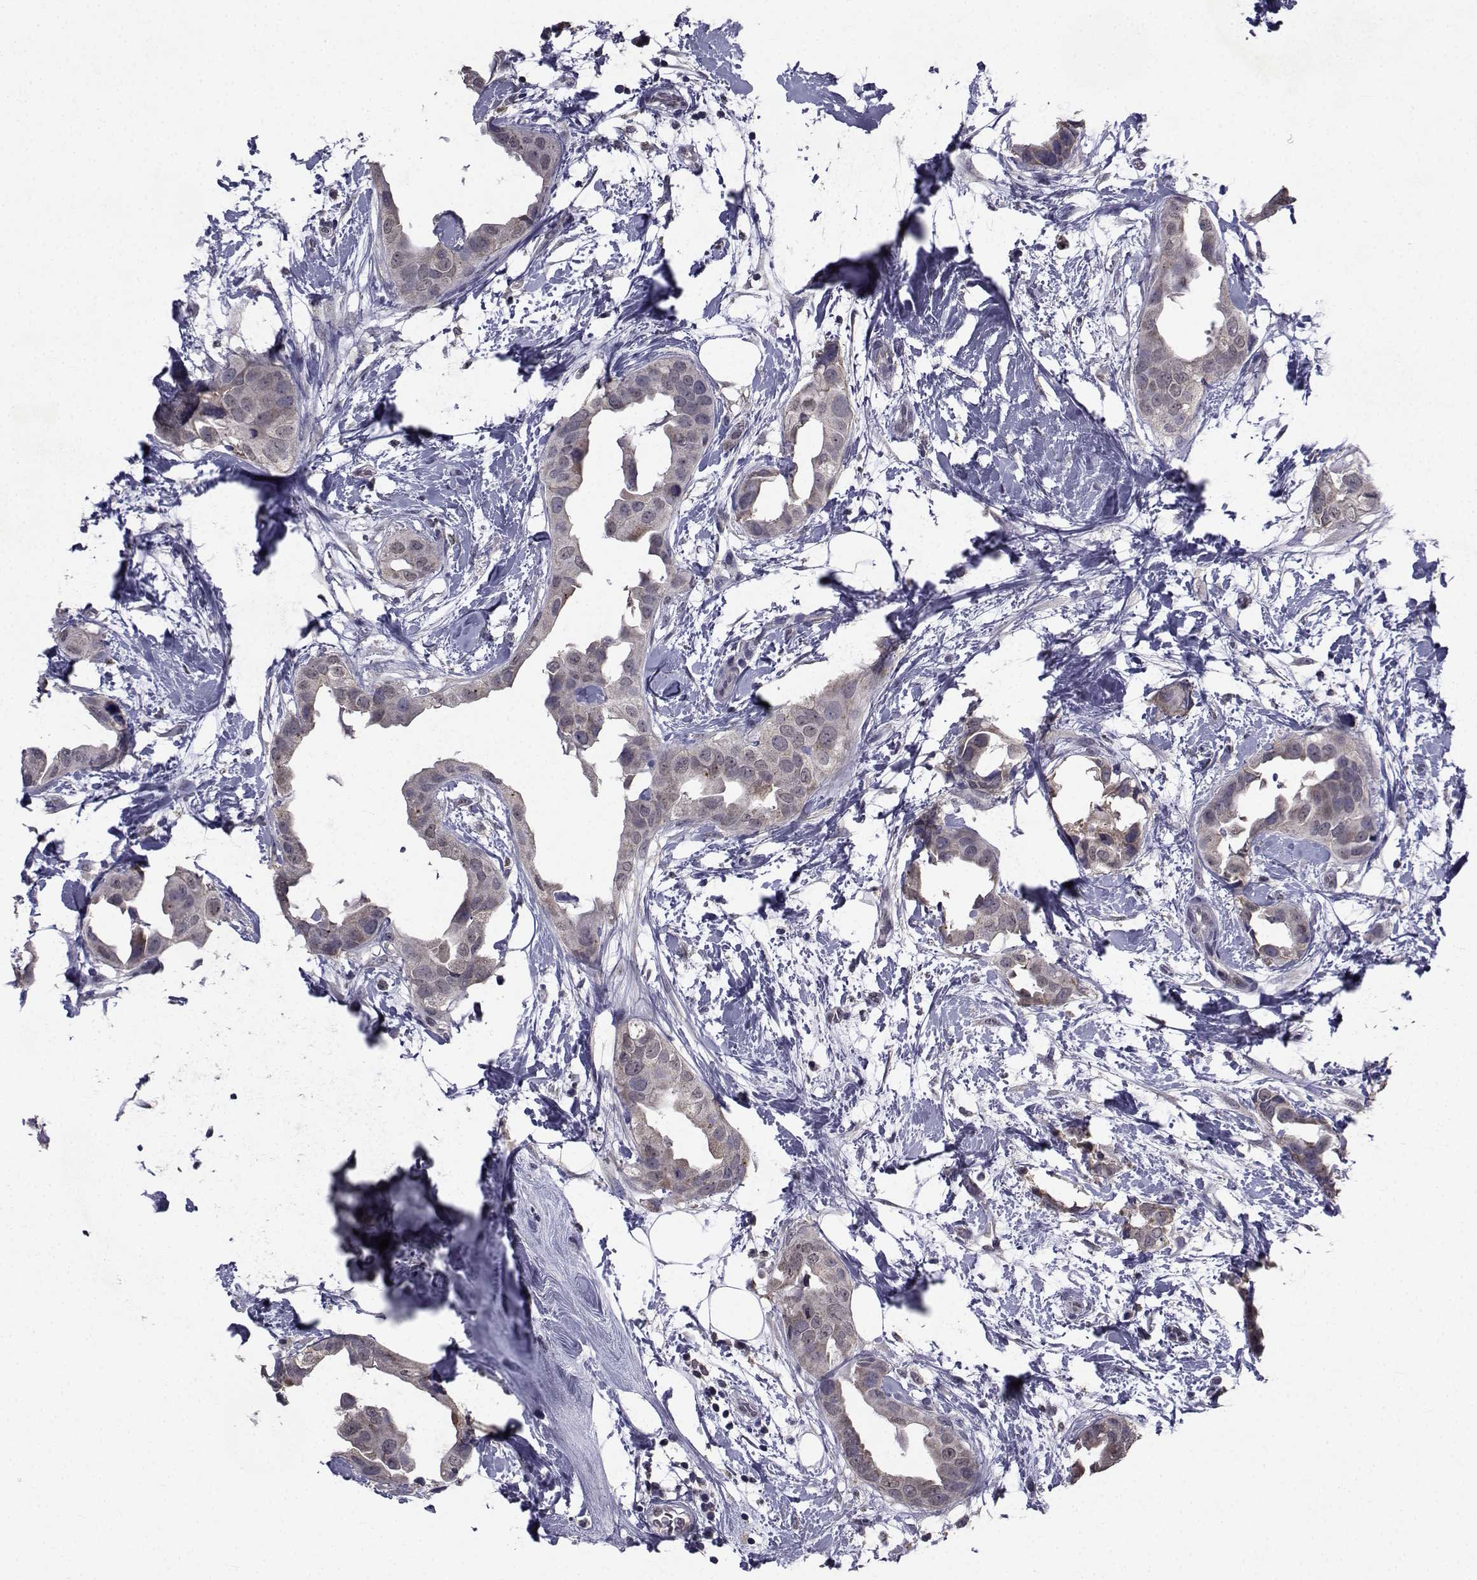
{"staining": {"intensity": "weak", "quantity": "<25%", "location": "cytoplasmic/membranous"}, "tissue": "breast cancer", "cell_type": "Tumor cells", "image_type": "cancer", "snomed": [{"axis": "morphology", "description": "Normal tissue, NOS"}, {"axis": "morphology", "description": "Duct carcinoma"}, {"axis": "topography", "description": "Breast"}], "caption": "This is an immunohistochemistry (IHC) image of breast cancer. There is no expression in tumor cells.", "gene": "CYP2S1", "patient": {"sex": "female", "age": 40}}